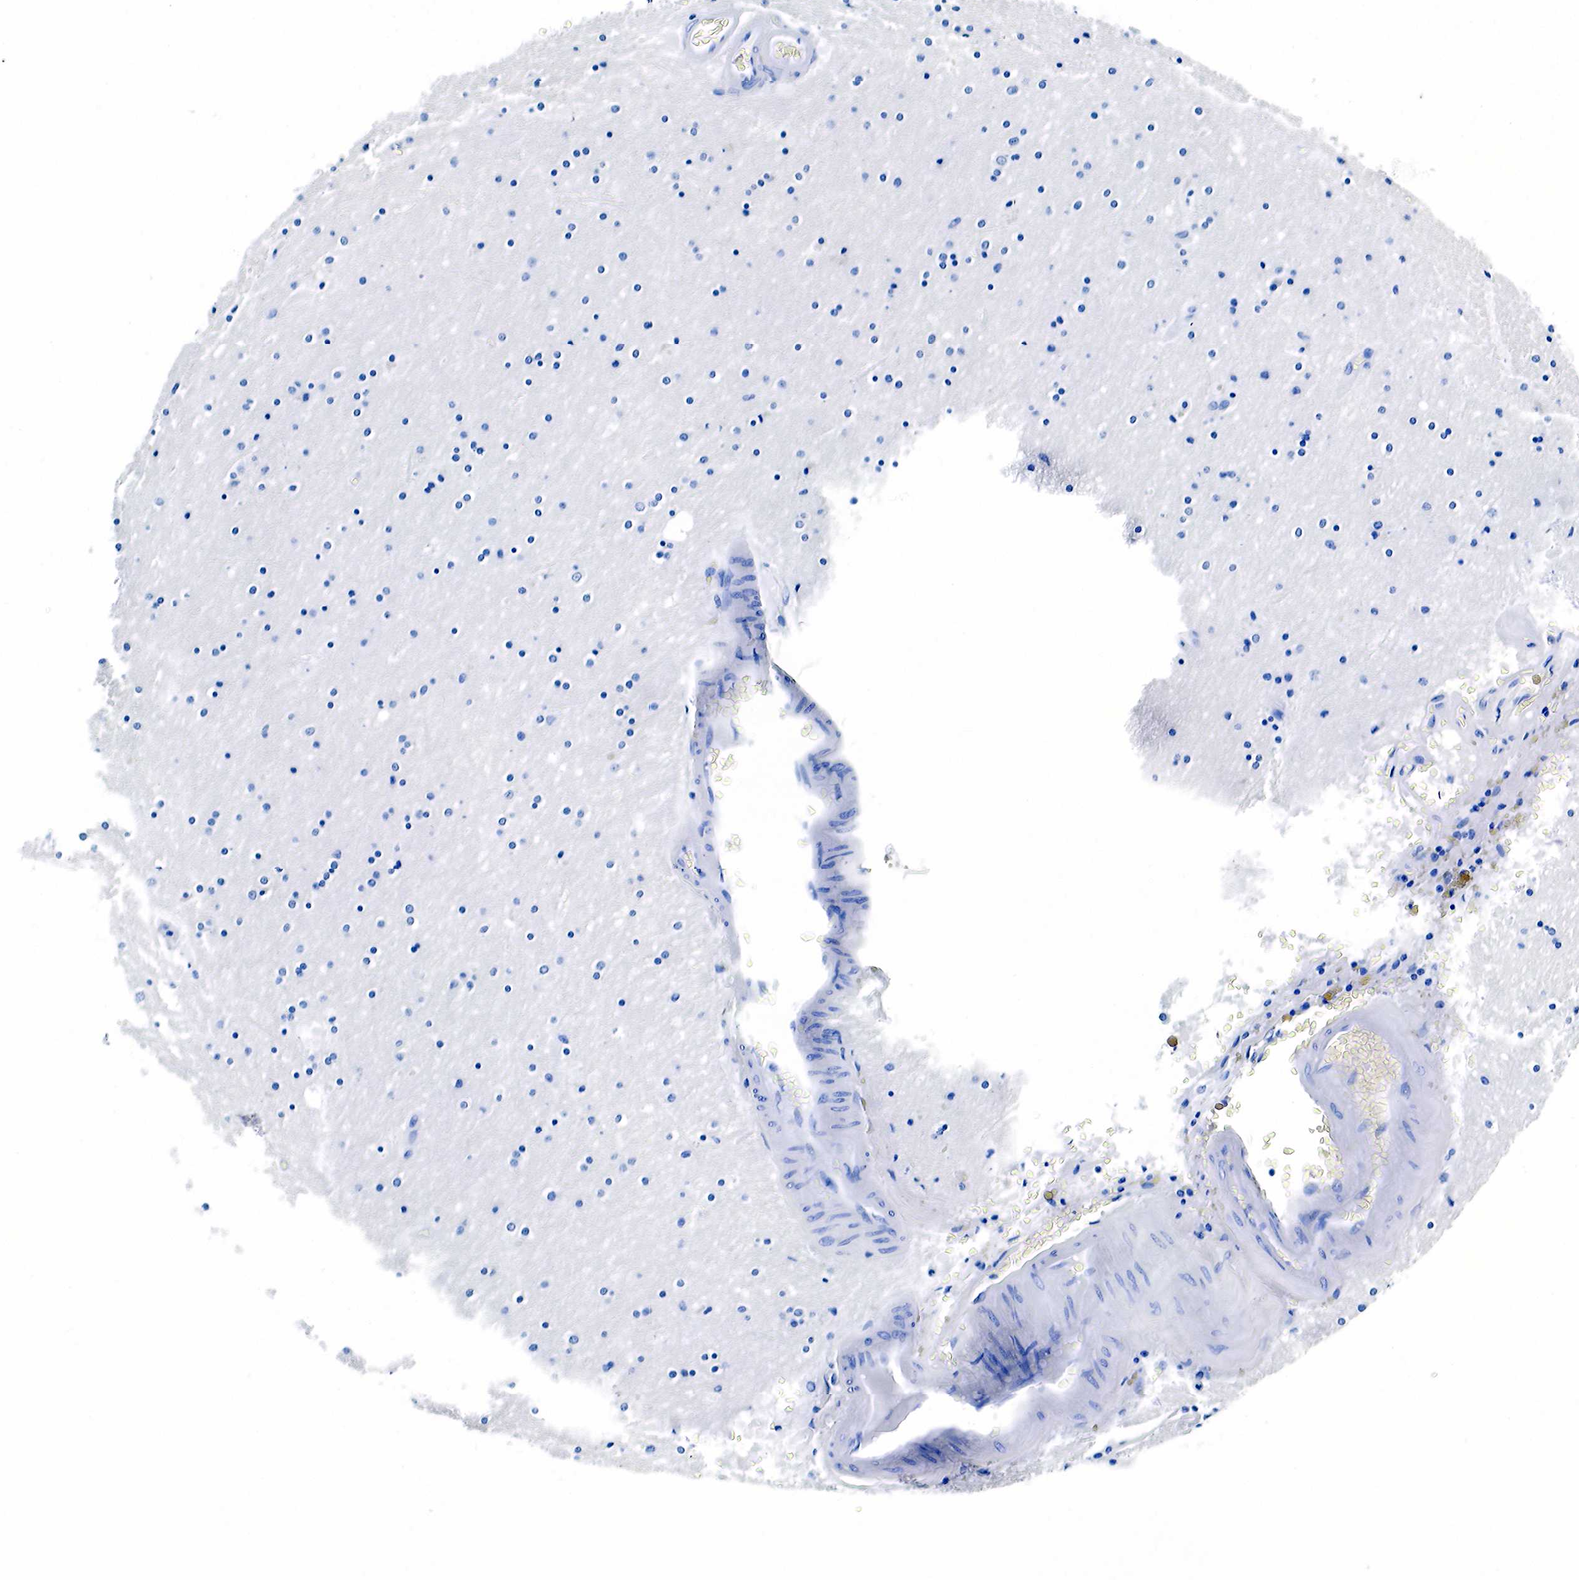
{"staining": {"intensity": "negative", "quantity": "none", "location": "none"}, "tissue": "cerebral cortex", "cell_type": "Endothelial cells", "image_type": "normal", "snomed": [{"axis": "morphology", "description": "Normal tissue, NOS"}, {"axis": "topography", "description": "Cerebral cortex"}], "caption": "DAB (3,3'-diaminobenzidine) immunohistochemical staining of benign human cerebral cortex shows no significant positivity in endothelial cells. (Stains: DAB immunohistochemistry with hematoxylin counter stain, Microscopy: brightfield microscopy at high magnification).", "gene": "KLK3", "patient": {"sex": "female", "age": 54}}